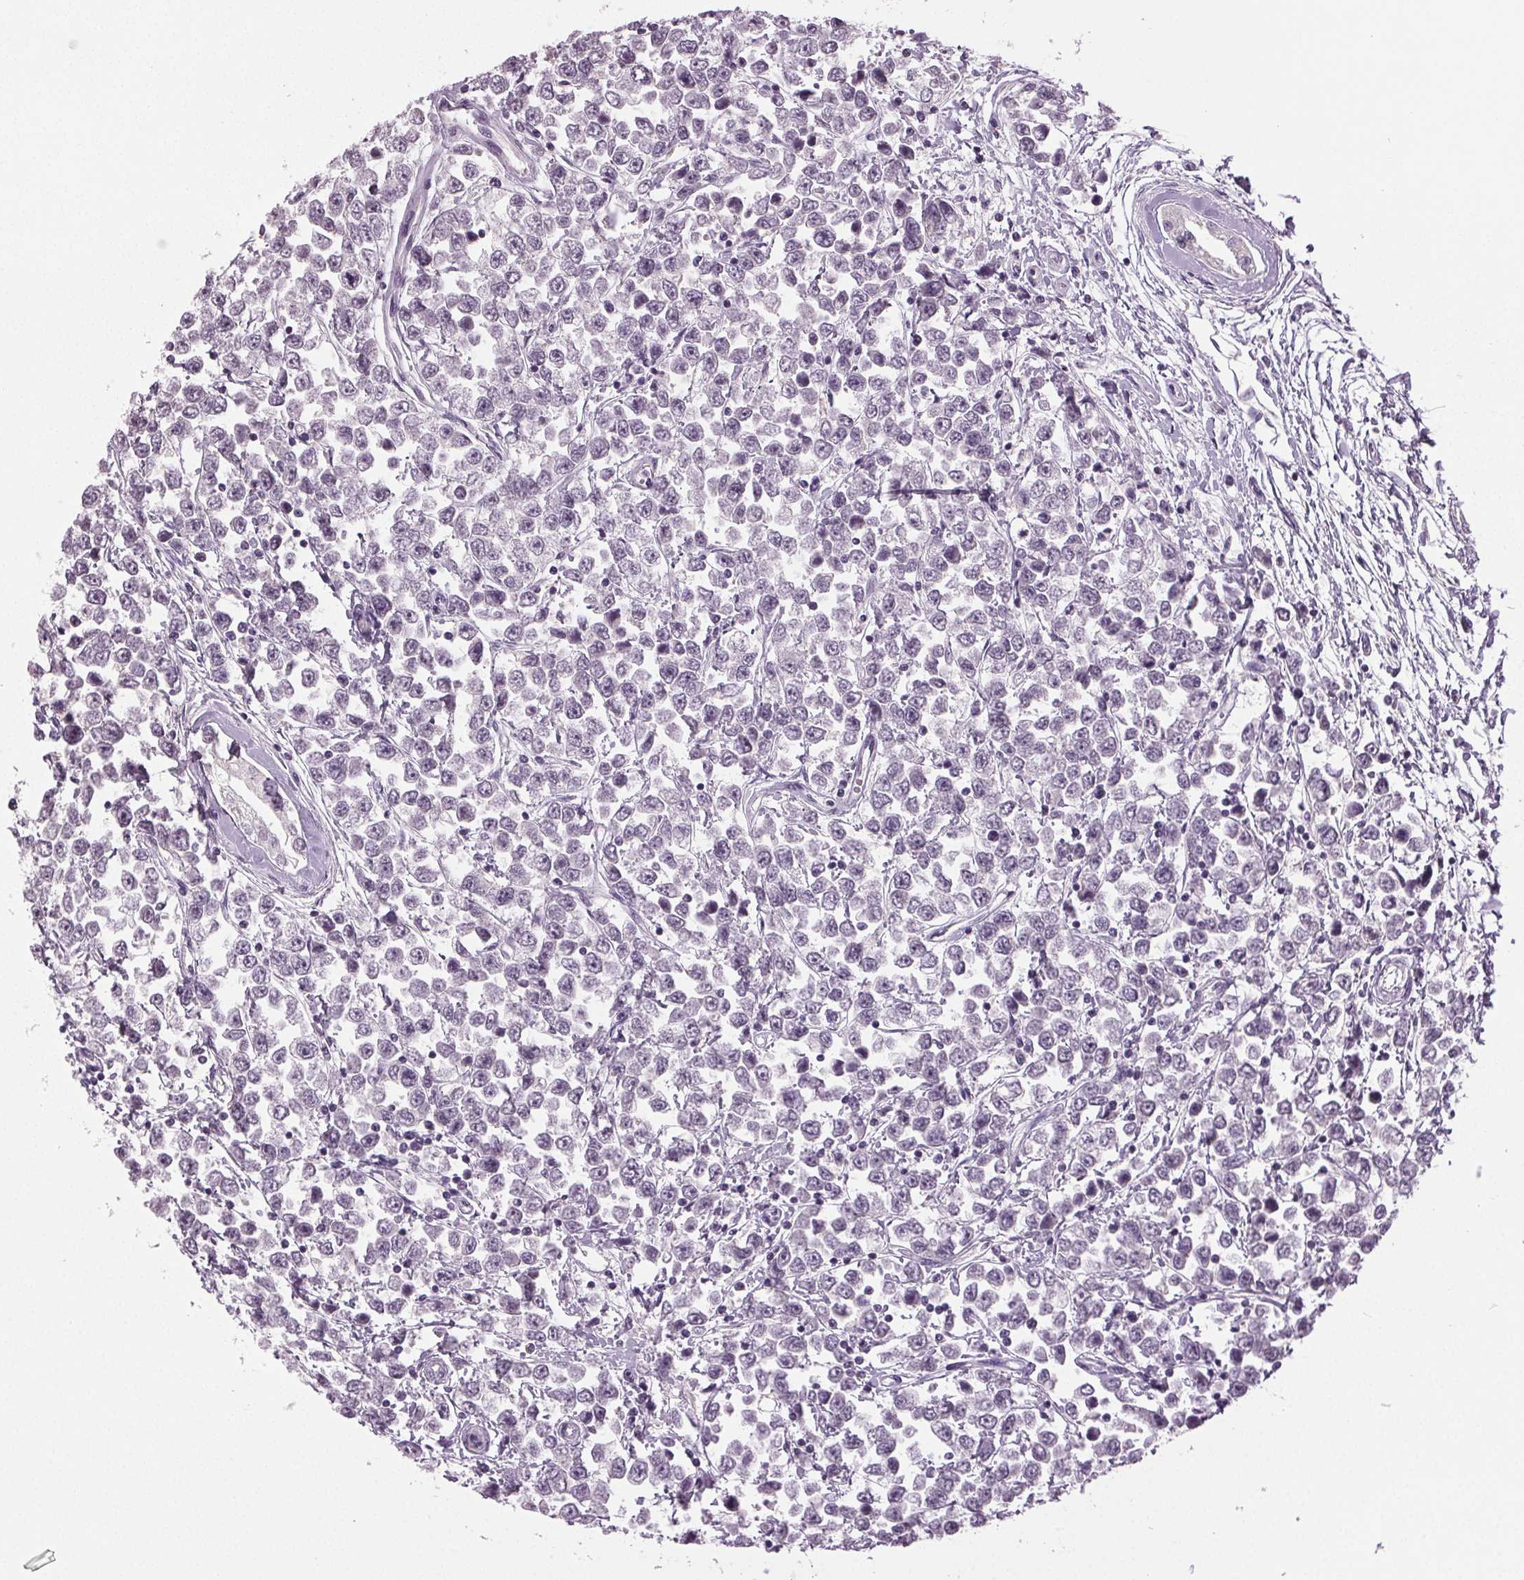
{"staining": {"intensity": "negative", "quantity": "none", "location": "none"}, "tissue": "testis cancer", "cell_type": "Tumor cells", "image_type": "cancer", "snomed": [{"axis": "morphology", "description": "Seminoma, NOS"}, {"axis": "topography", "description": "Testis"}], "caption": "A high-resolution image shows IHC staining of testis seminoma, which exhibits no significant expression in tumor cells. (Immunohistochemistry (ihc), brightfield microscopy, high magnification).", "gene": "DNAH12", "patient": {"sex": "male", "age": 34}}